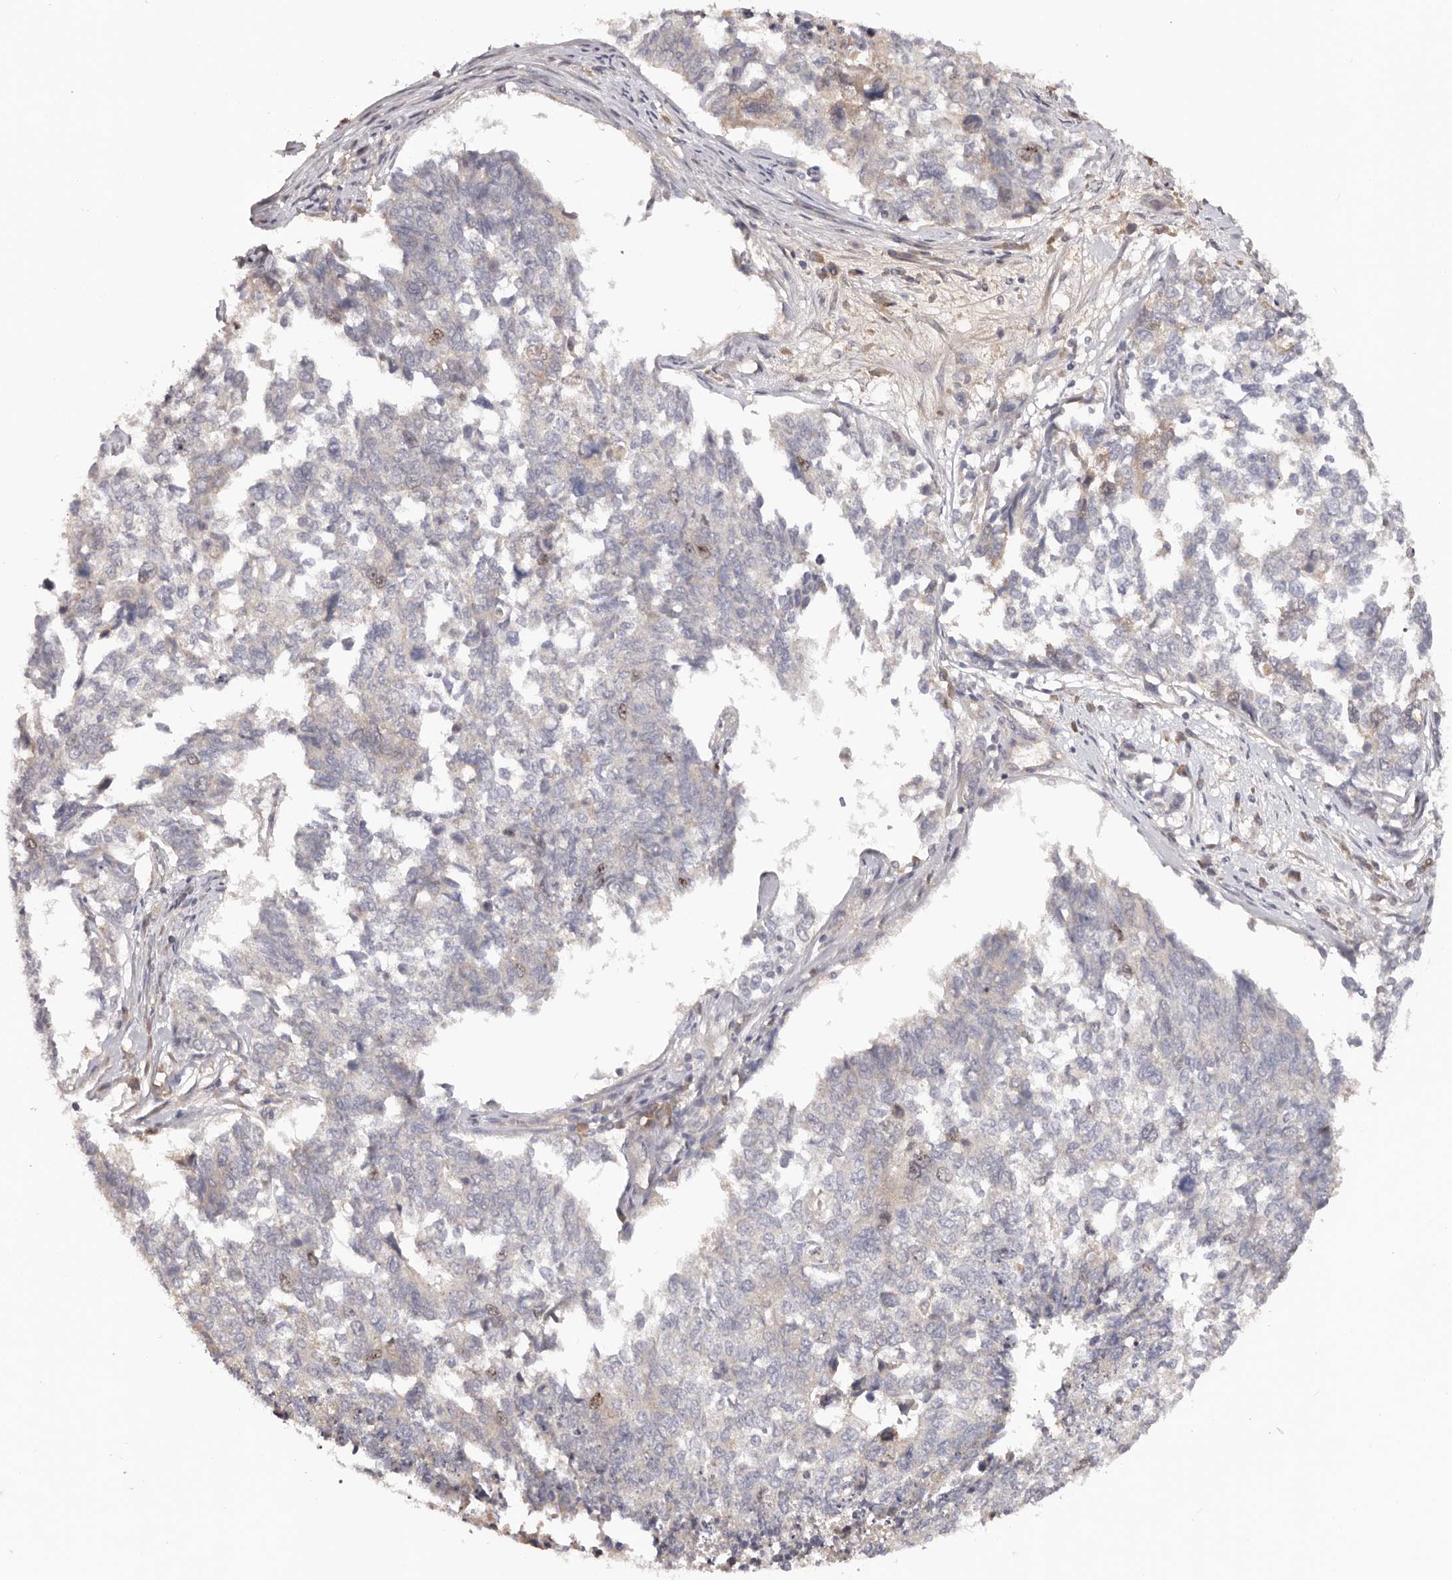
{"staining": {"intensity": "negative", "quantity": "none", "location": "none"}, "tissue": "cervical cancer", "cell_type": "Tumor cells", "image_type": "cancer", "snomed": [{"axis": "morphology", "description": "Squamous cell carcinoma, NOS"}, {"axis": "topography", "description": "Cervix"}], "caption": "The IHC photomicrograph has no significant positivity in tumor cells of cervical cancer (squamous cell carcinoma) tissue.", "gene": "CCDC190", "patient": {"sex": "female", "age": 63}}